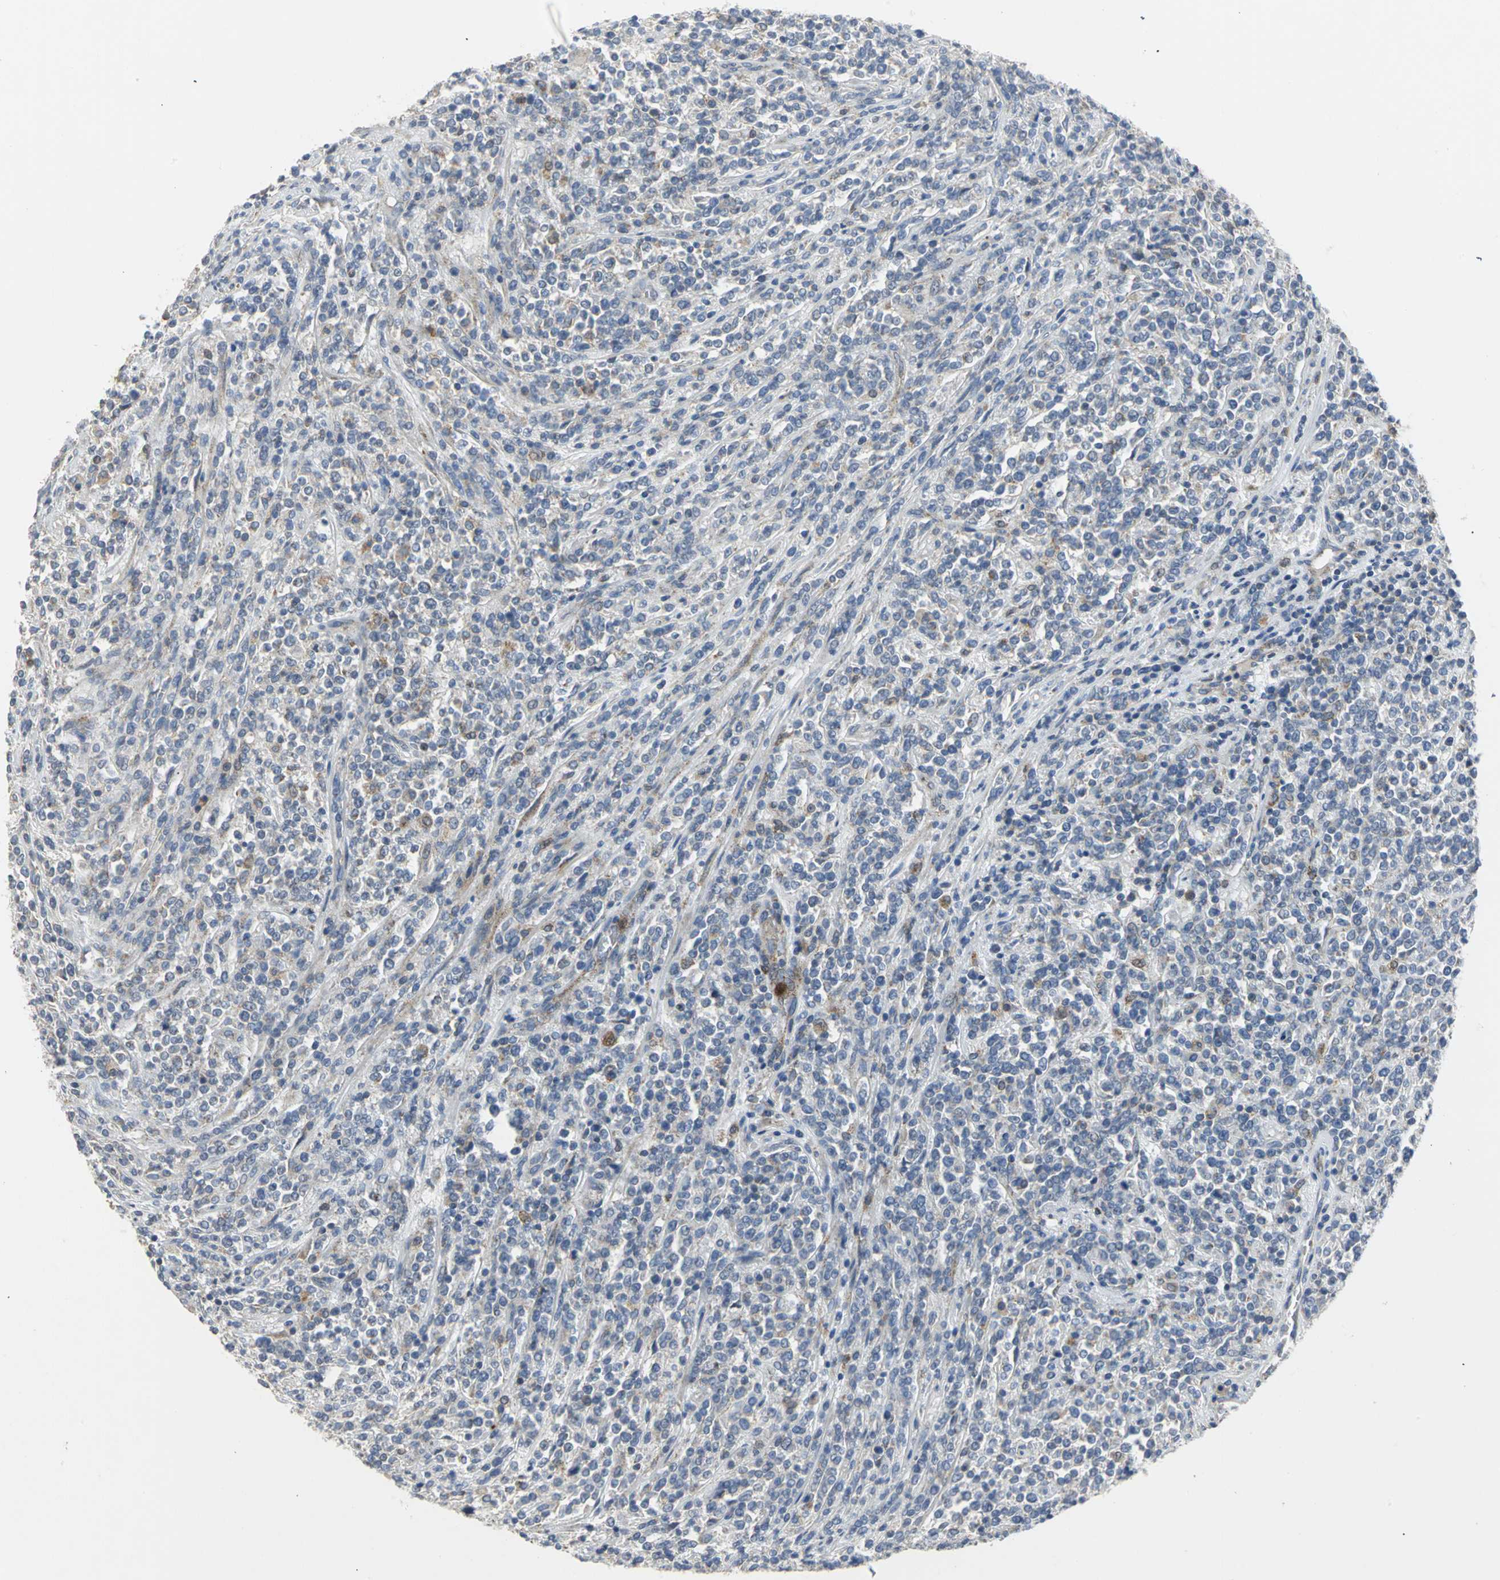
{"staining": {"intensity": "moderate", "quantity": "<25%", "location": "cytoplasmic/membranous"}, "tissue": "lymphoma", "cell_type": "Tumor cells", "image_type": "cancer", "snomed": [{"axis": "morphology", "description": "Malignant lymphoma, non-Hodgkin's type, High grade"}, {"axis": "topography", "description": "Soft tissue"}], "caption": "A brown stain shows moderate cytoplasmic/membranous positivity of a protein in human high-grade malignant lymphoma, non-Hodgkin's type tumor cells.", "gene": "SPPL2B", "patient": {"sex": "male", "age": 18}}